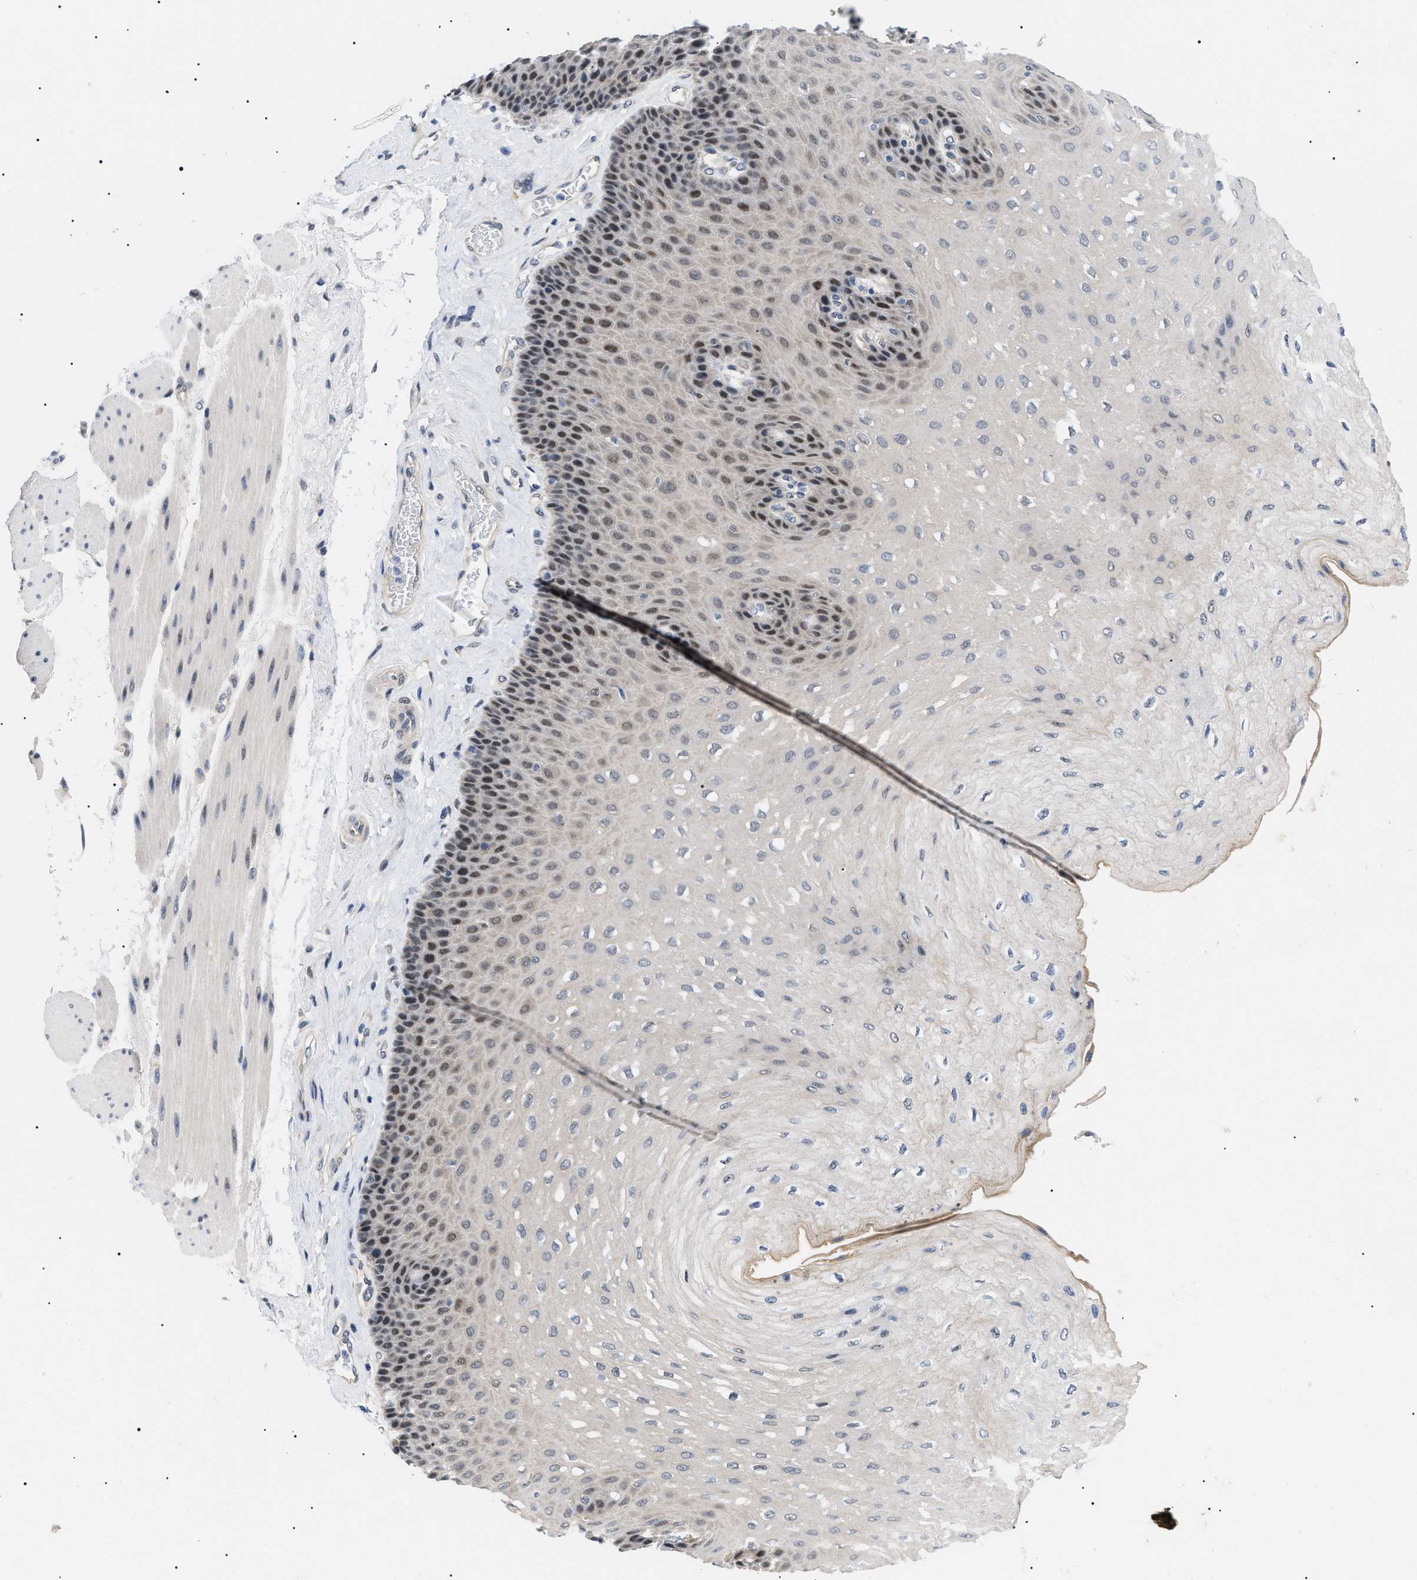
{"staining": {"intensity": "moderate", "quantity": "25%-75%", "location": "nuclear"}, "tissue": "esophagus", "cell_type": "Squamous epithelial cells", "image_type": "normal", "snomed": [{"axis": "morphology", "description": "Normal tissue, NOS"}, {"axis": "topography", "description": "Esophagus"}], "caption": "The histopathology image shows staining of benign esophagus, revealing moderate nuclear protein expression (brown color) within squamous epithelial cells.", "gene": "GARRE1", "patient": {"sex": "female", "age": 72}}